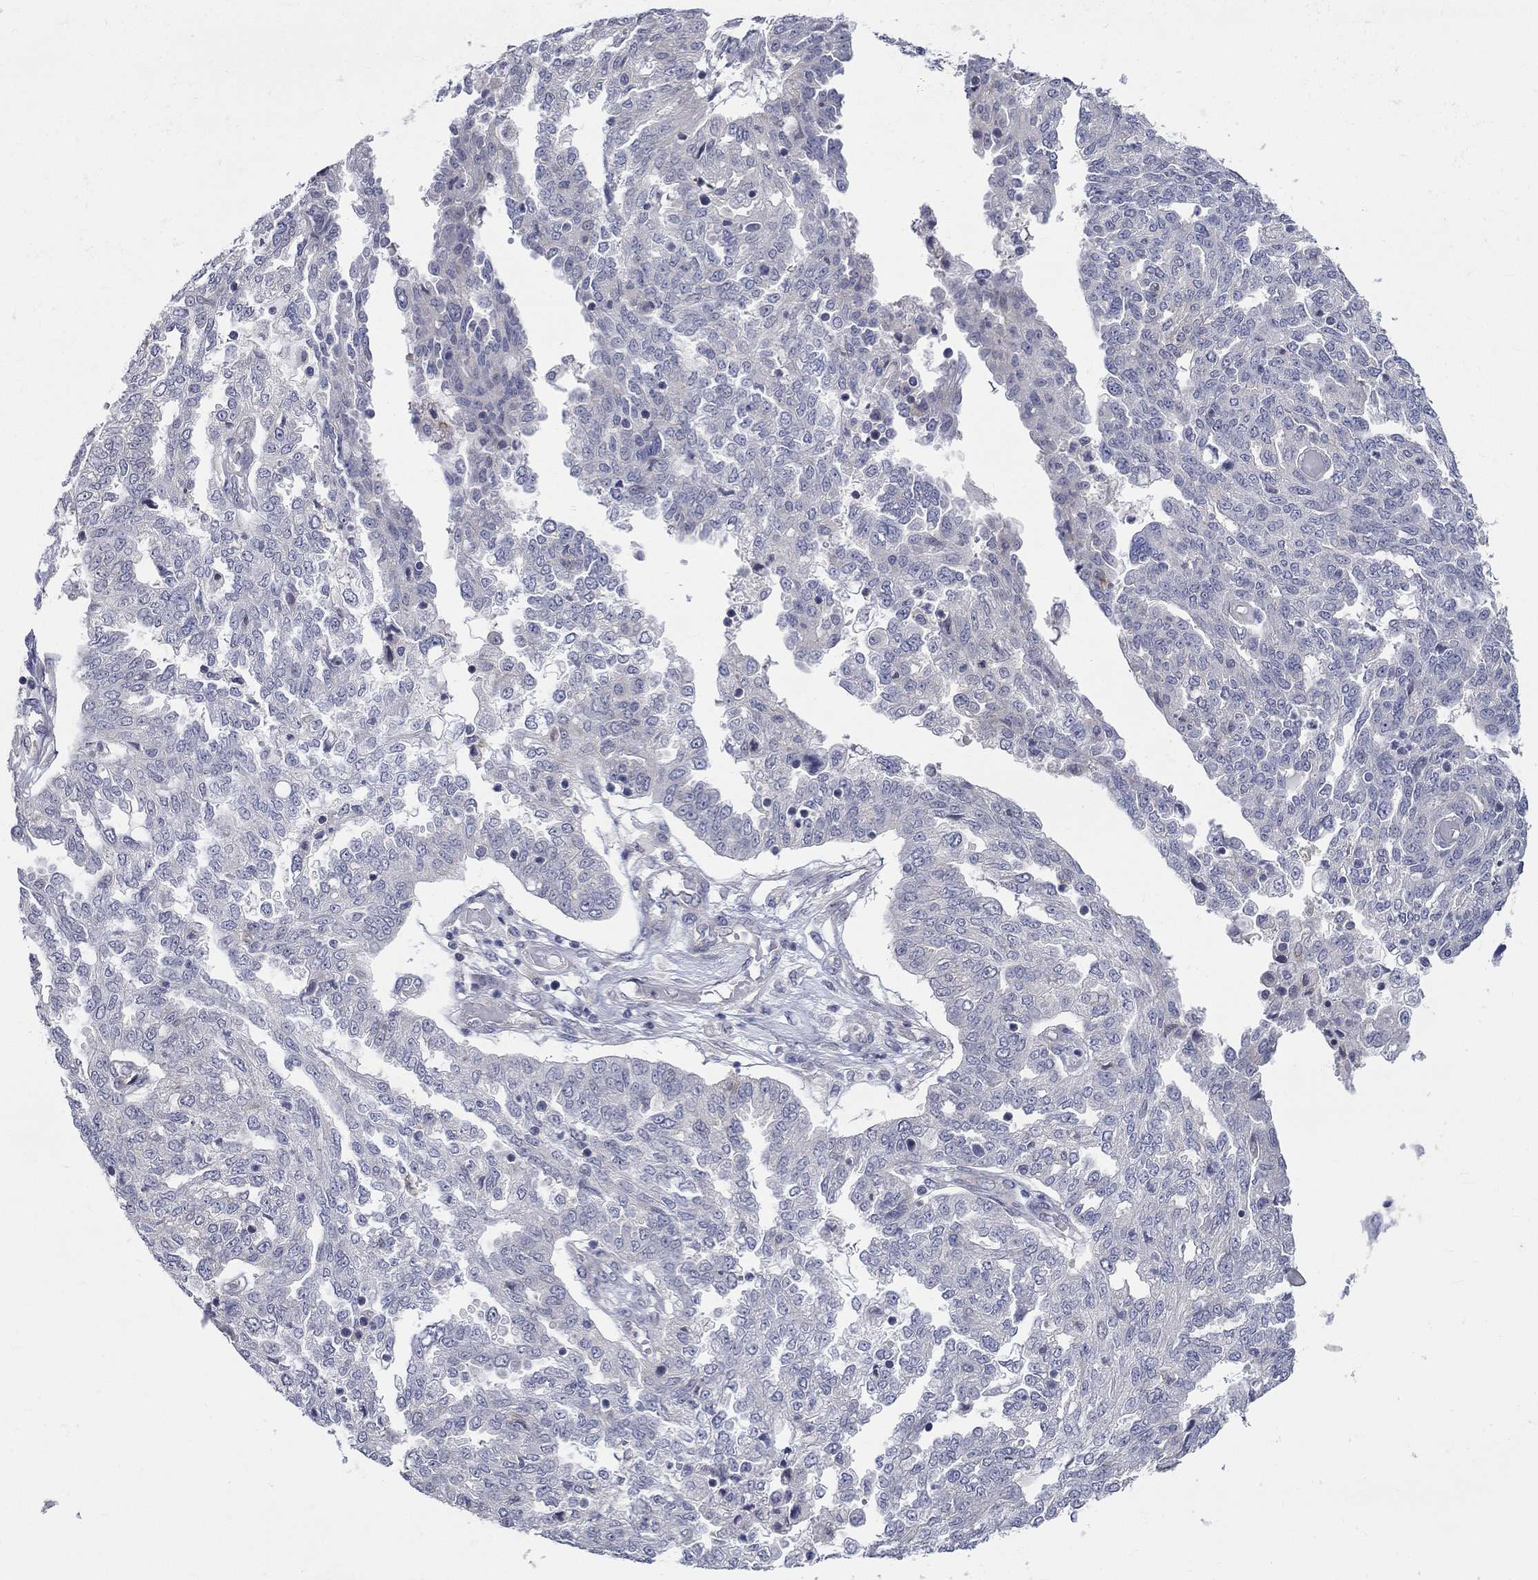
{"staining": {"intensity": "negative", "quantity": "none", "location": "none"}, "tissue": "ovarian cancer", "cell_type": "Tumor cells", "image_type": "cancer", "snomed": [{"axis": "morphology", "description": "Cystadenocarcinoma, serous, NOS"}, {"axis": "topography", "description": "Ovary"}], "caption": "This is an immunohistochemistry micrograph of human ovarian cancer. There is no expression in tumor cells.", "gene": "PCDHGA10", "patient": {"sex": "female", "age": 67}}